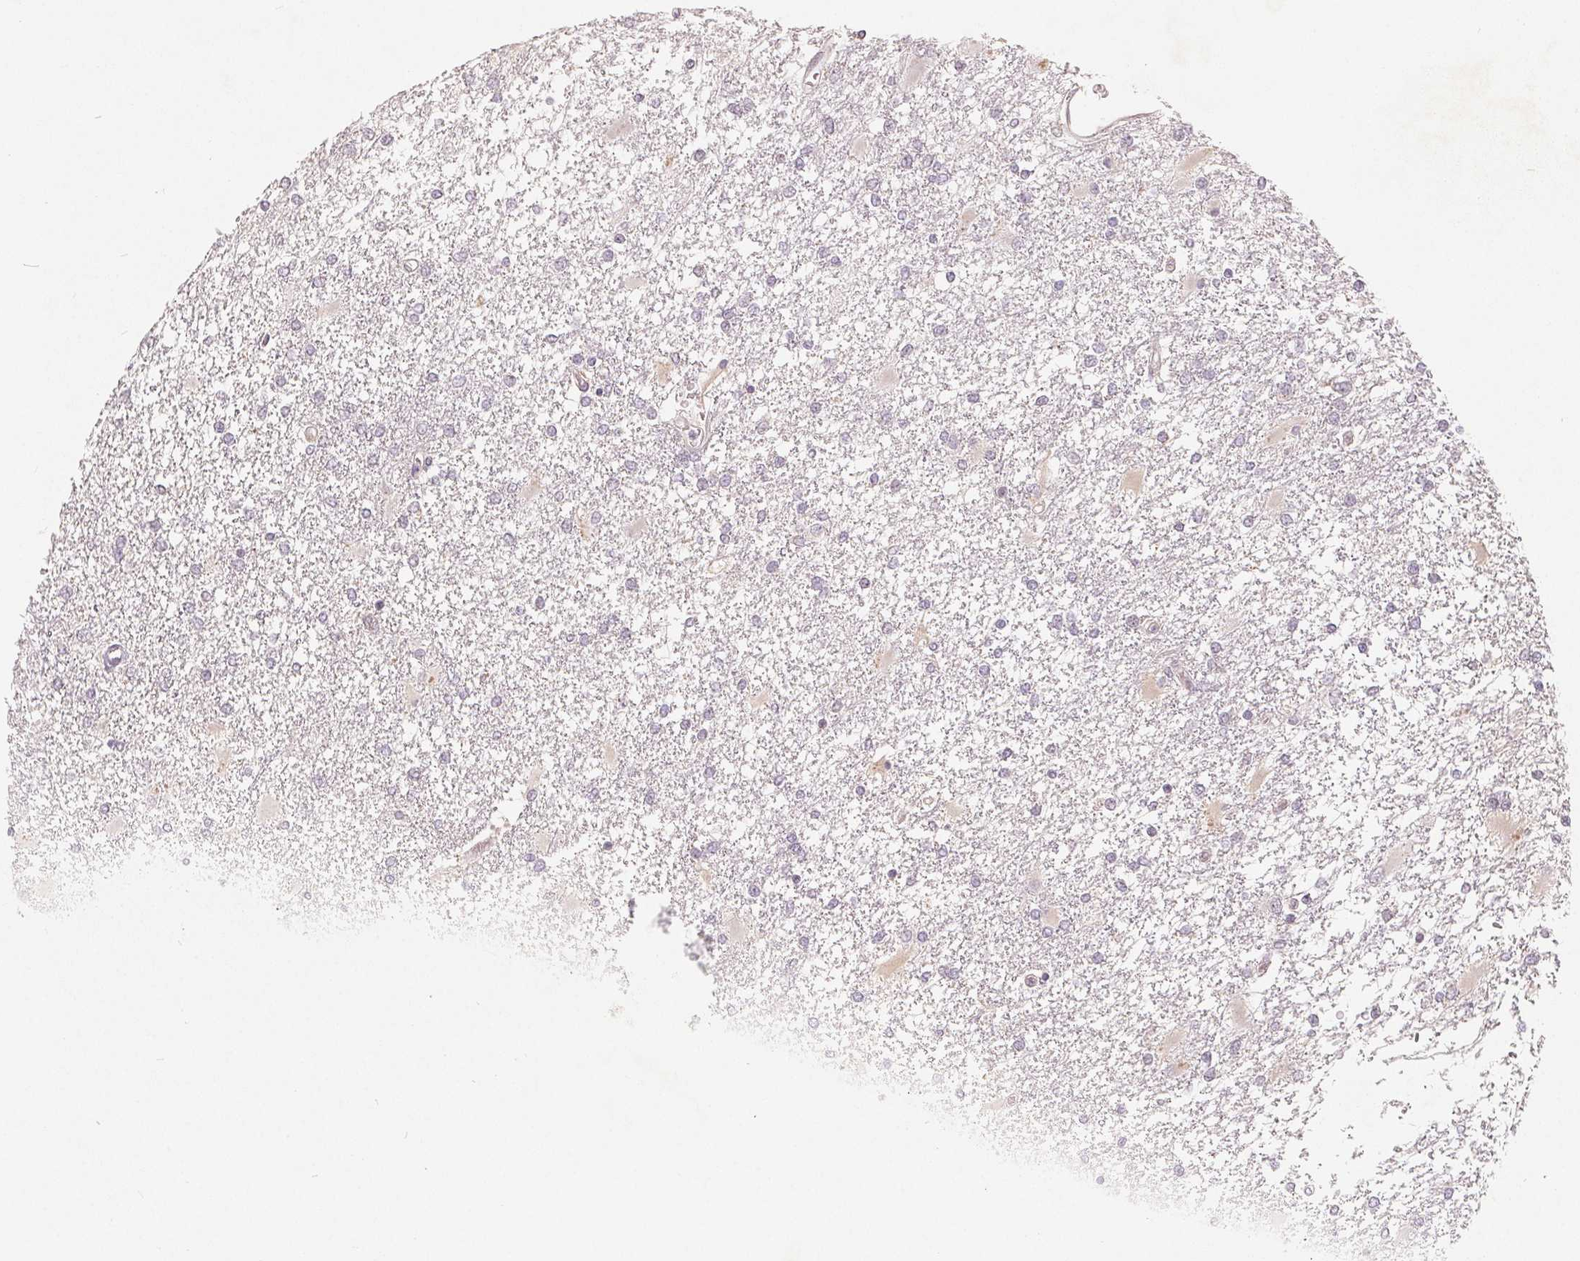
{"staining": {"intensity": "negative", "quantity": "none", "location": "none"}, "tissue": "glioma", "cell_type": "Tumor cells", "image_type": "cancer", "snomed": [{"axis": "morphology", "description": "Glioma, malignant, High grade"}, {"axis": "topography", "description": "Cerebral cortex"}], "caption": "Tumor cells show no significant staining in malignant high-grade glioma. (DAB immunohistochemistry (IHC) visualized using brightfield microscopy, high magnification).", "gene": "TMSB15B", "patient": {"sex": "male", "age": 79}}